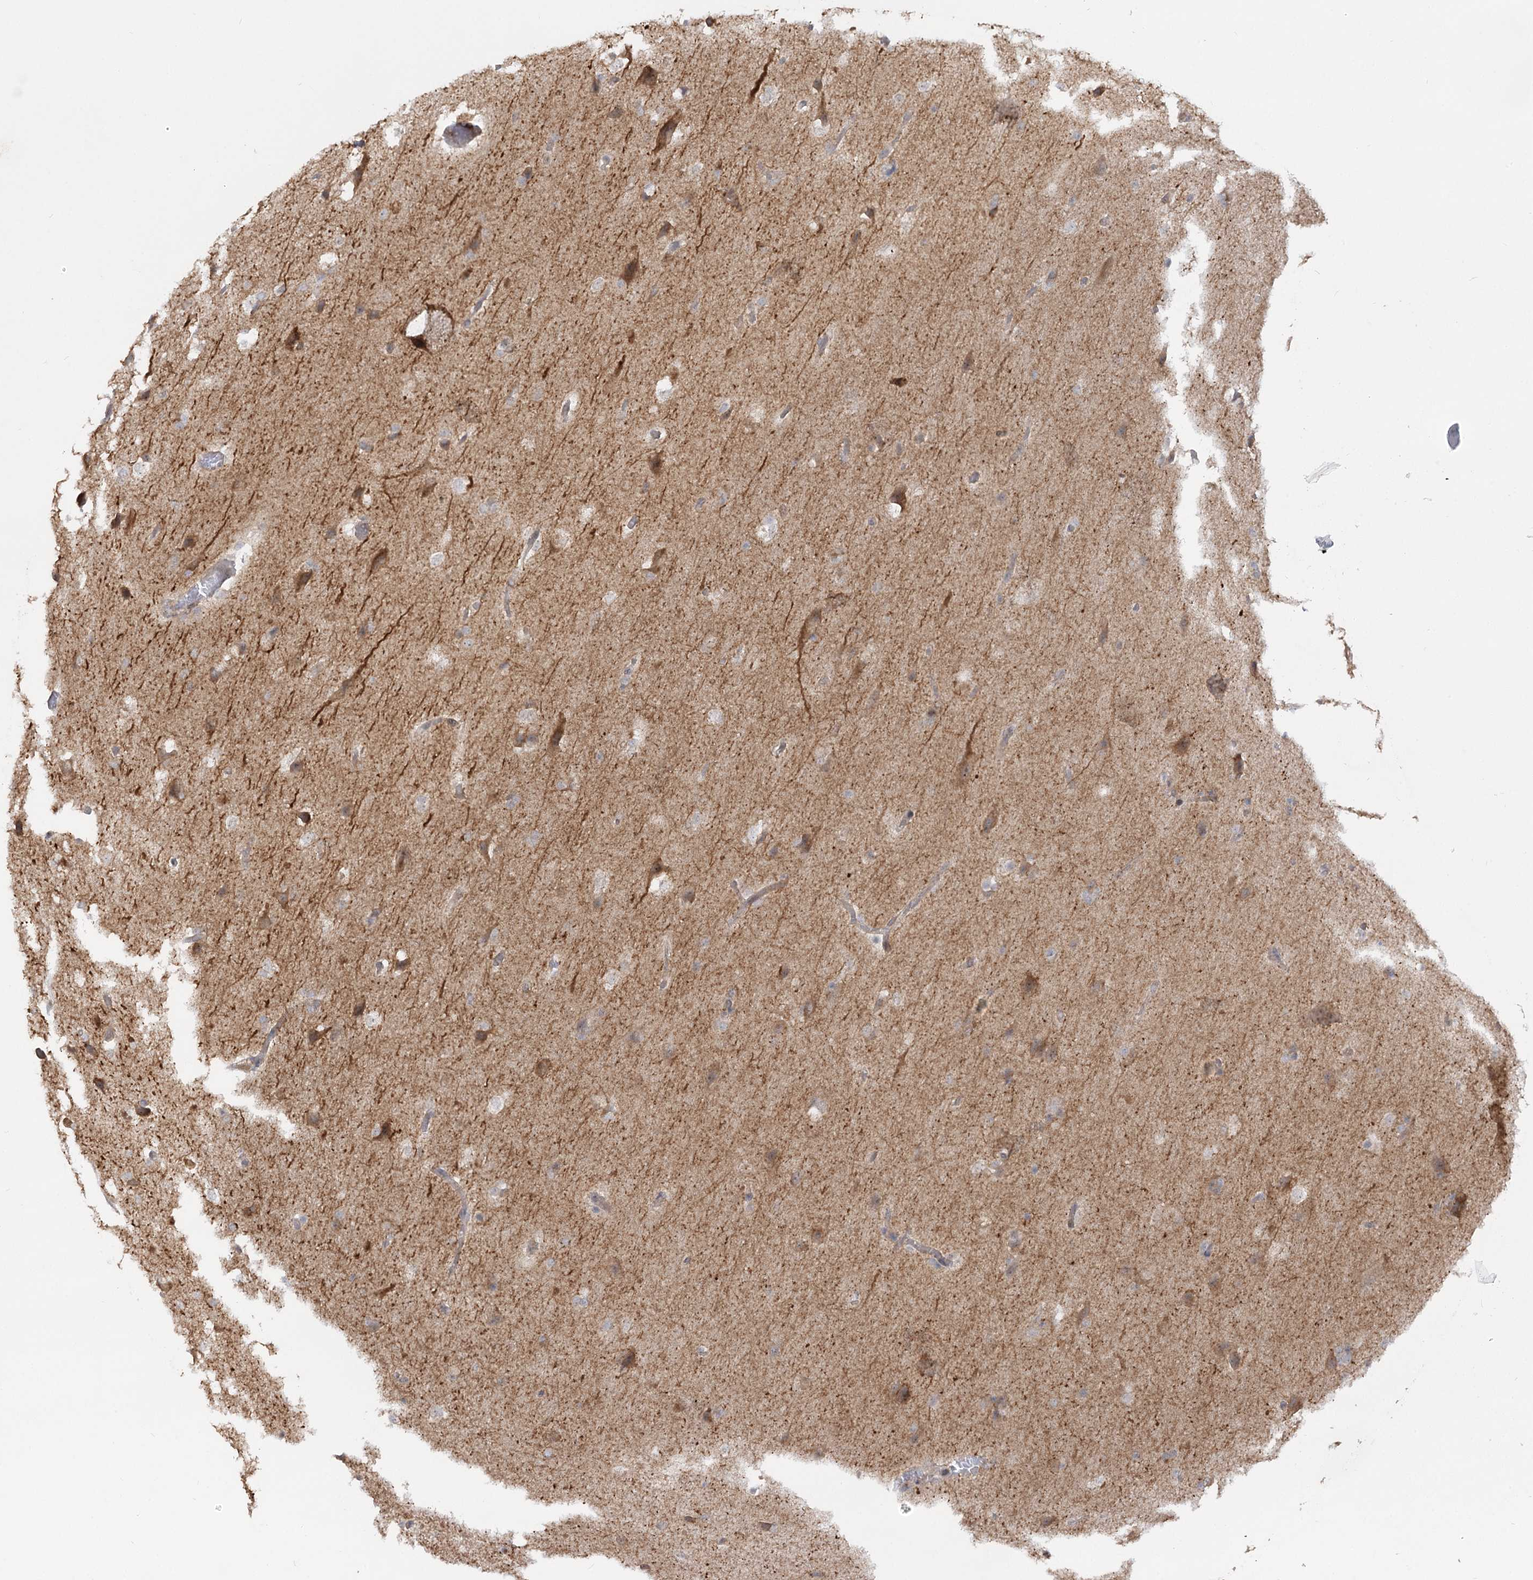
{"staining": {"intensity": "weak", "quantity": "<25%", "location": "cytoplasmic/membranous"}, "tissue": "glioma", "cell_type": "Tumor cells", "image_type": "cancer", "snomed": [{"axis": "morphology", "description": "Glioma, malignant, Low grade"}, {"axis": "topography", "description": "Brain"}], "caption": "Malignant glioma (low-grade) stained for a protein using immunohistochemistry displays no positivity tumor cells.", "gene": "SYTL1", "patient": {"sex": "female", "age": 37}}